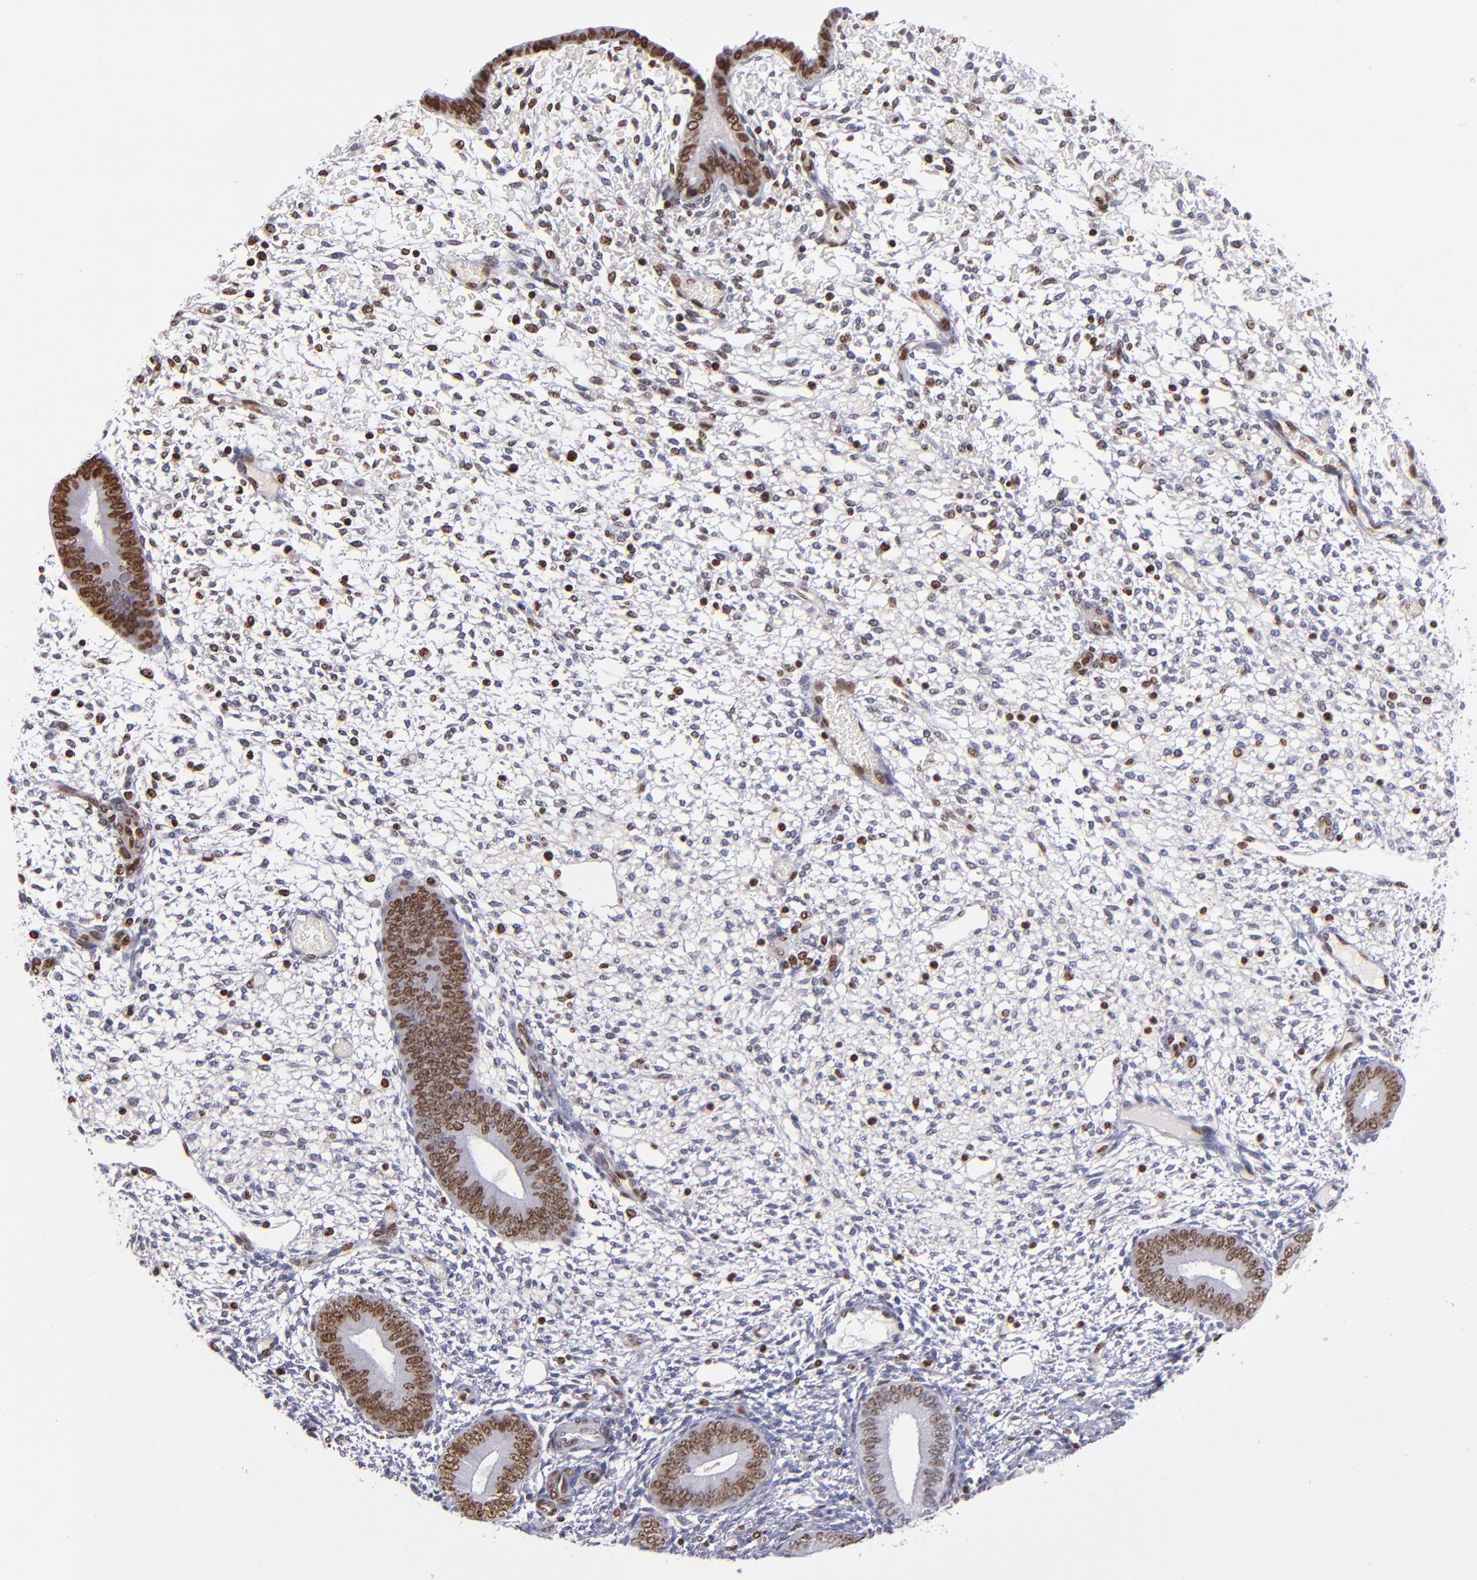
{"staining": {"intensity": "negative", "quantity": "none", "location": "none"}, "tissue": "endometrium", "cell_type": "Cells in endometrial stroma", "image_type": "normal", "snomed": [{"axis": "morphology", "description": "Normal tissue, NOS"}, {"axis": "topography", "description": "Endometrium"}], "caption": "A histopathology image of human endometrium is negative for staining in cells in endometrial stroma. Nuclei are stained in blue.", "gene": "CDKL5", "patient": {"sex": "female", "age": 42}}